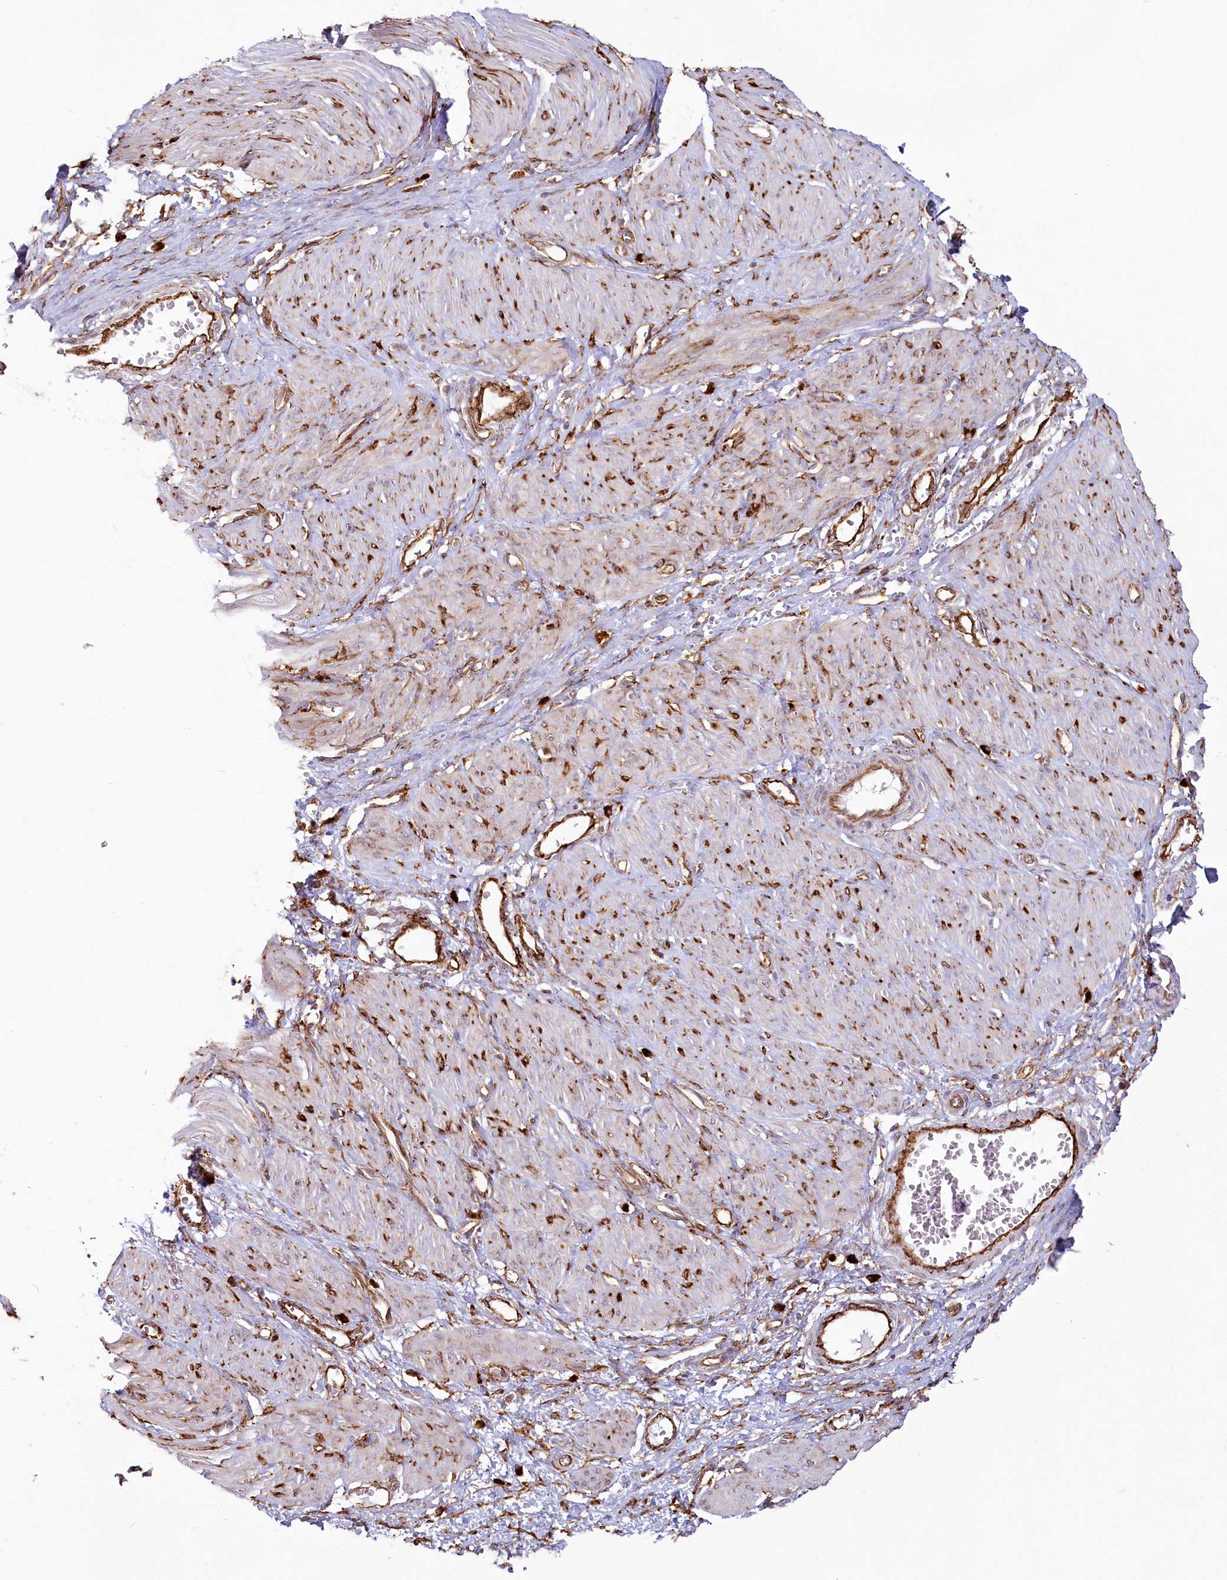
{"staining": {"intensity": "moderate", "quantity": "<25%", "location": "cytoplasmic/membranous"}, "tissue": "smooth muscle", "cell_type": "Smooth muscle cells", "image_type": "normal", "snomed": [{"axis": "morphology", "description": "Normal tissue, NOS"}, {"axis": "topography", "description": "Endometrium"}], "caption": "An immunohistochemistry (IHC) histopathology image of normal tissue is shown. Protein staining in brown shows moderate cytoplasmic/membranous positivity in smooth muscle within smooth muscle cells. The staining was performed using DAB (3,3'-diaminobenzidine) to visualize the protein expression in brown, while the nuclei were stained in blue with hematoxylin (Magnification: 20x).", "gene": "HARS2", "patient": {"sex": "female", "age": 33}}